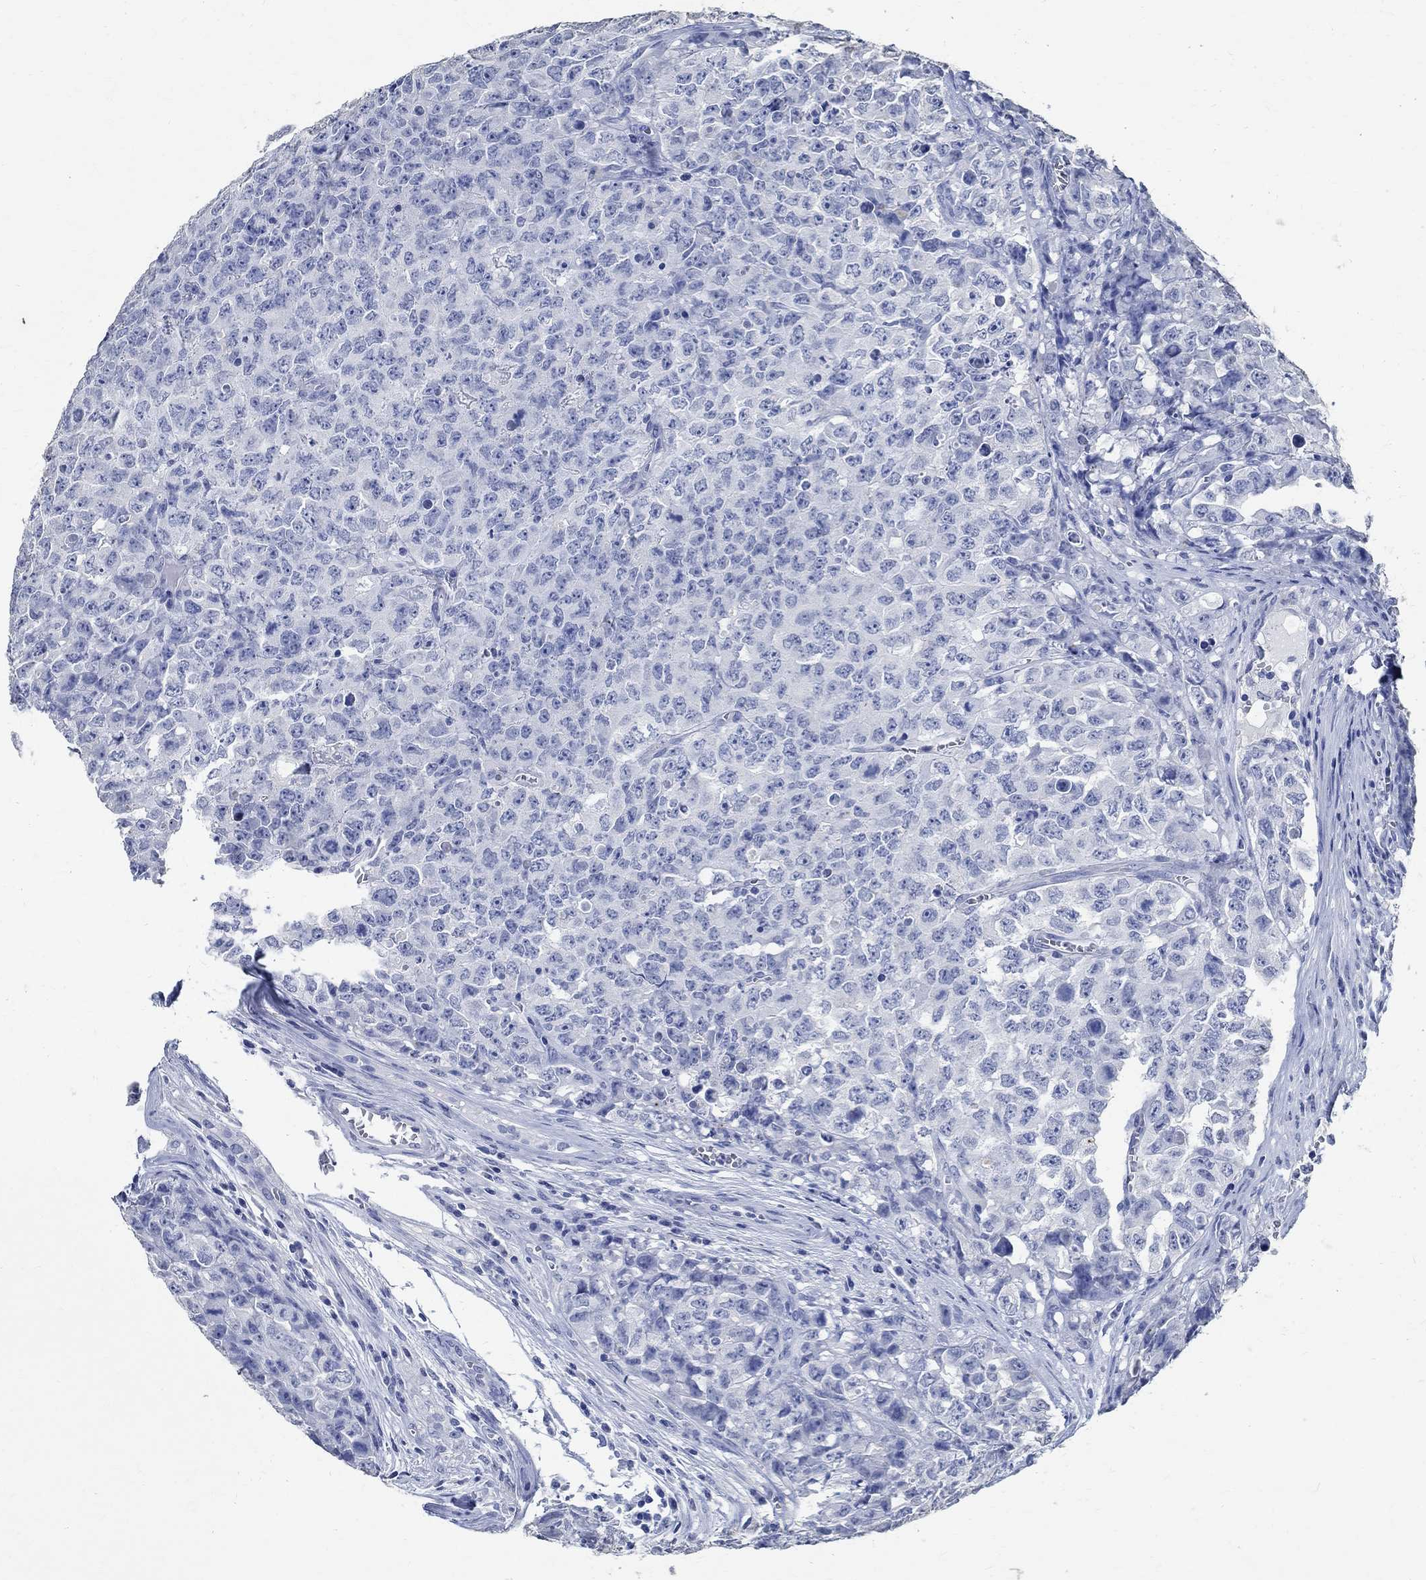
{"staining": {"intensity": "negative", "quantity": "none", "location": "none"}, "tissue": "testis cancer", "cell_type": "Tumor cells", "image_type": "cancer", "snomed": [{"axis": "morphology", "description": "Carcinoma, Embryonal, NOS"}, {"axis": "topography", "description": "Testis"}], "caption": "This is an IHC histopathology image of human testis embryonal carcinoma. There is no expression in tumor cells.", "gene": "TMEM221", "patient": {"sex": "male", "age": 23}}